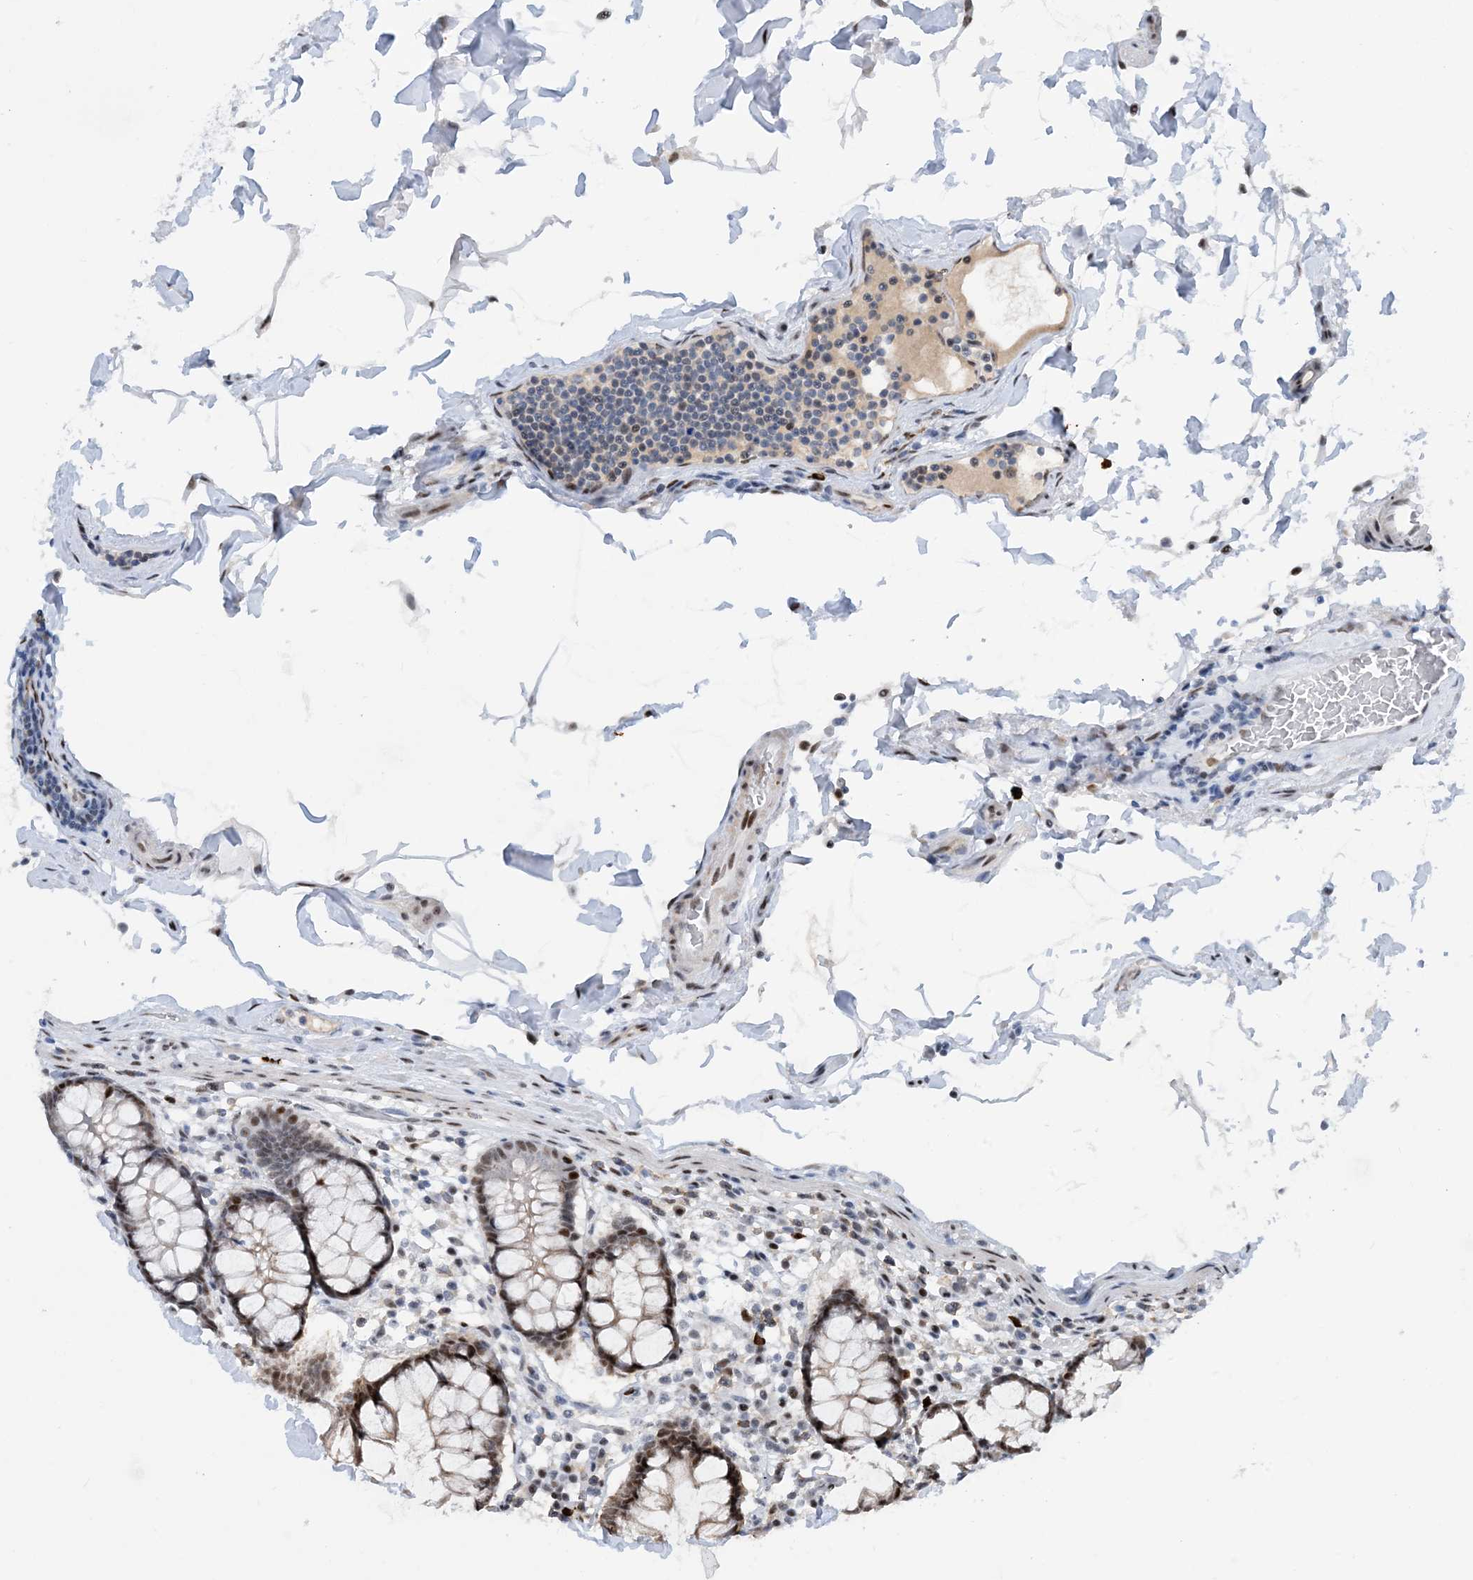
{"staining": {"intensity": "moderate", "quantity": ">75%", "location": "nuclear"}, "tissue": "colon", "cell_type": "Endothelial cells", "image_type": "normal", "snomed": [{"axis": "morphology", "description": "Normal tissue, NOS"}, {"axis": "topography", "description": "Colon"}], "caption": "A high-resolution photomicrograph shows immunohistochemistry staining of normal colon, which displays moderate nuclear positivity in approximately >75% of endothelial cells.", "gene": "HEMK1", "patient": {"sex": "female", "age": 79}}